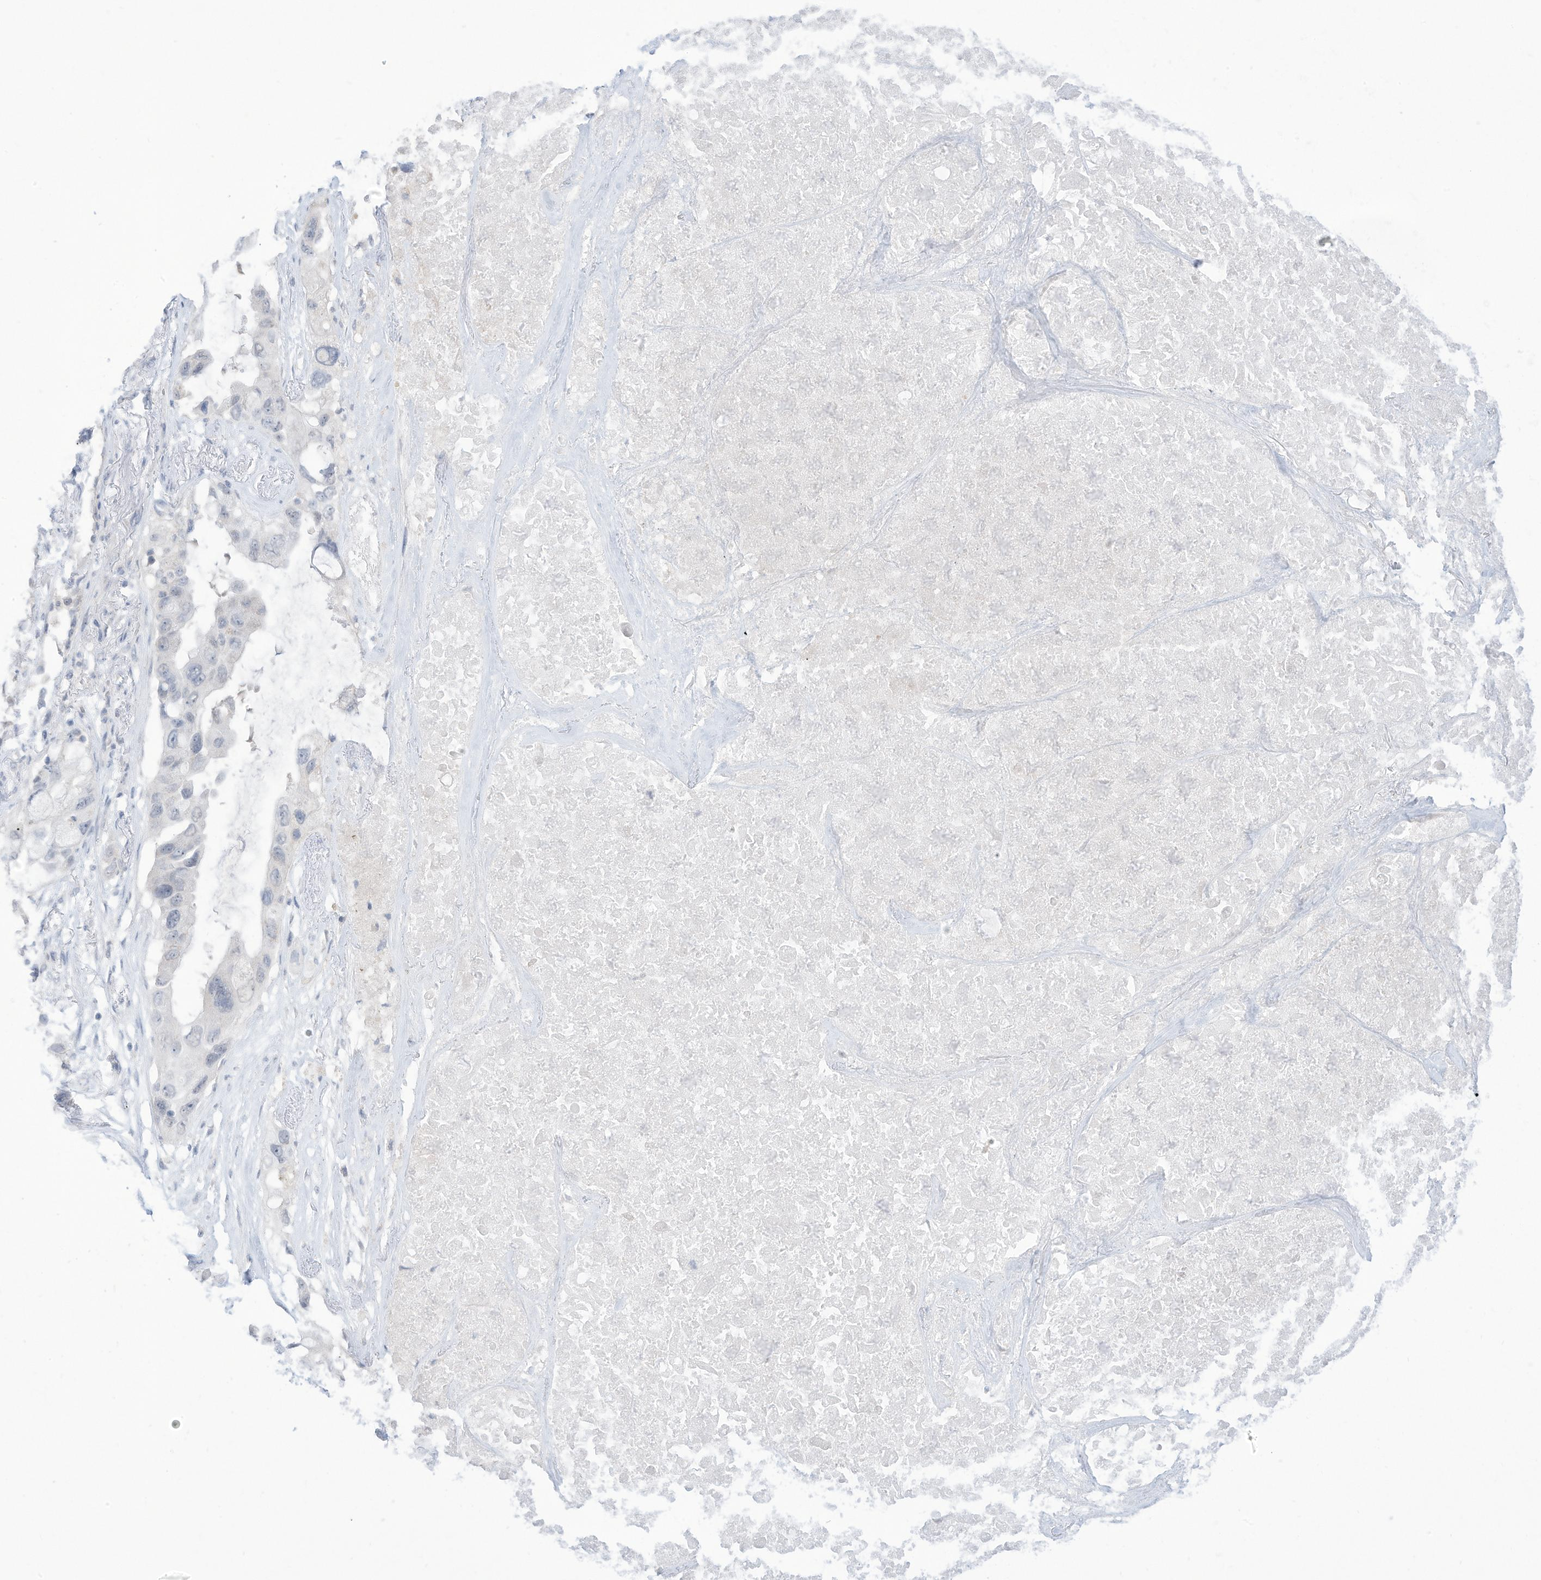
{"staining": {"intensity": "negative", "quantity": "none", "location": "none"}, "tissue": "lung cancer", "cell_type": "Tumor cells", "image_type": "cancer", "snomed": [{"axis": "morphology", "description": "Squamous cell carcinoma, NOS"}, {"axis": "topography", "description": "Lung"}], "caption": "The immunohistochemistry image has no significant expression in tumor cells of lung squamous cell carcinoma tissue.", "gene": "OGT", "patient": {"sex": "female", "age": 73}}